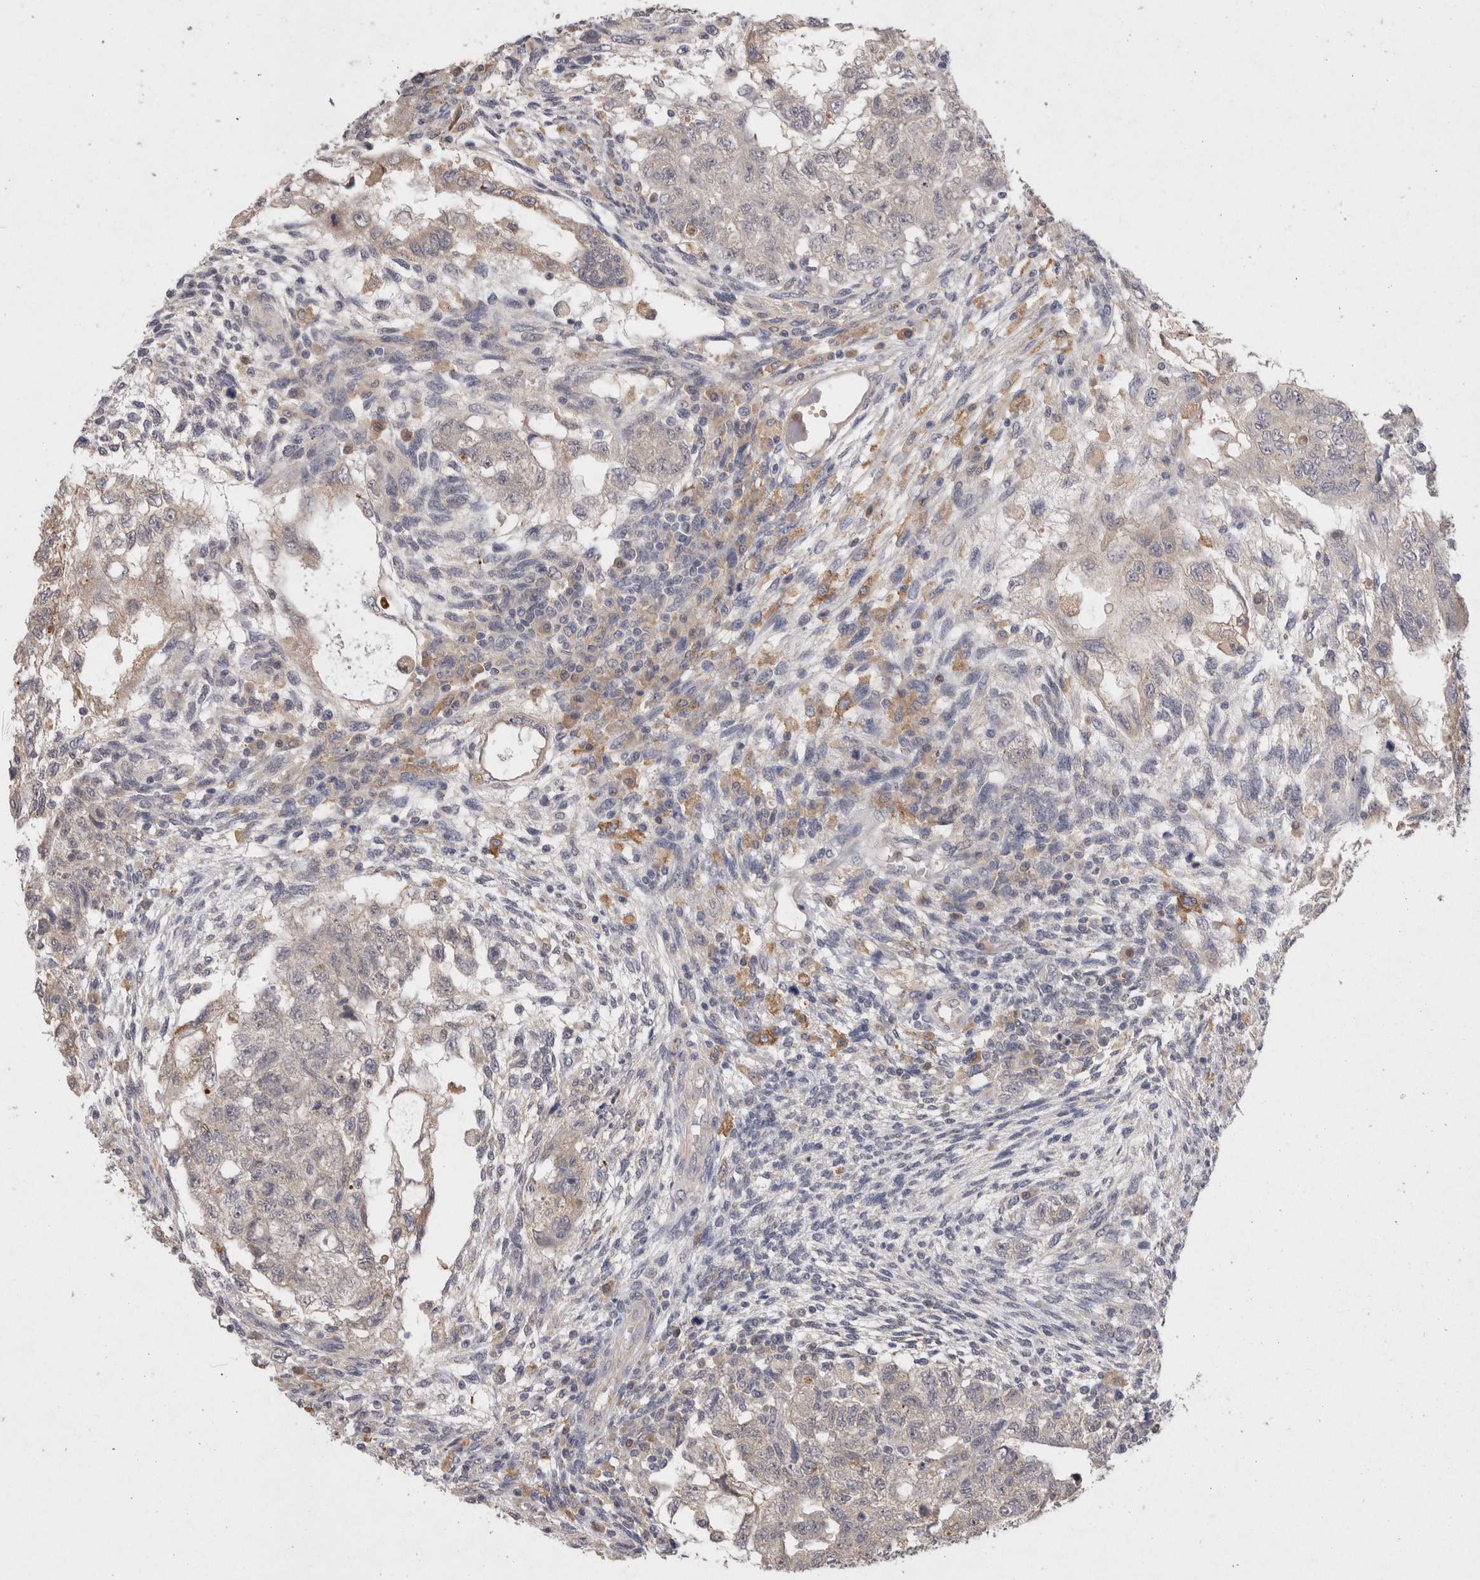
{"staining": {"intensity": "weak", "quantity": "25%-75%", "location": "cytoplasmic/membranous"}, "tissue": "testis cancer", "cell_type": "Tumor cells", "image_type": "cancer", "snomed": [{"axis": "morphology", "description": "Normal tissue, NOS"}, {"axis": "morphology", "description": "Carcinoma, Embryonal, NOS"}, {"axis": "topography", "description": "Testis"}], "caption": "Protein expression analysis of testis cancer demonstrates weak cytoplasmic/membranous staining in about 25%-75% of tumor cells.", "gene": "VSIG4", "patient": {"sex": "male", "age": 36}}